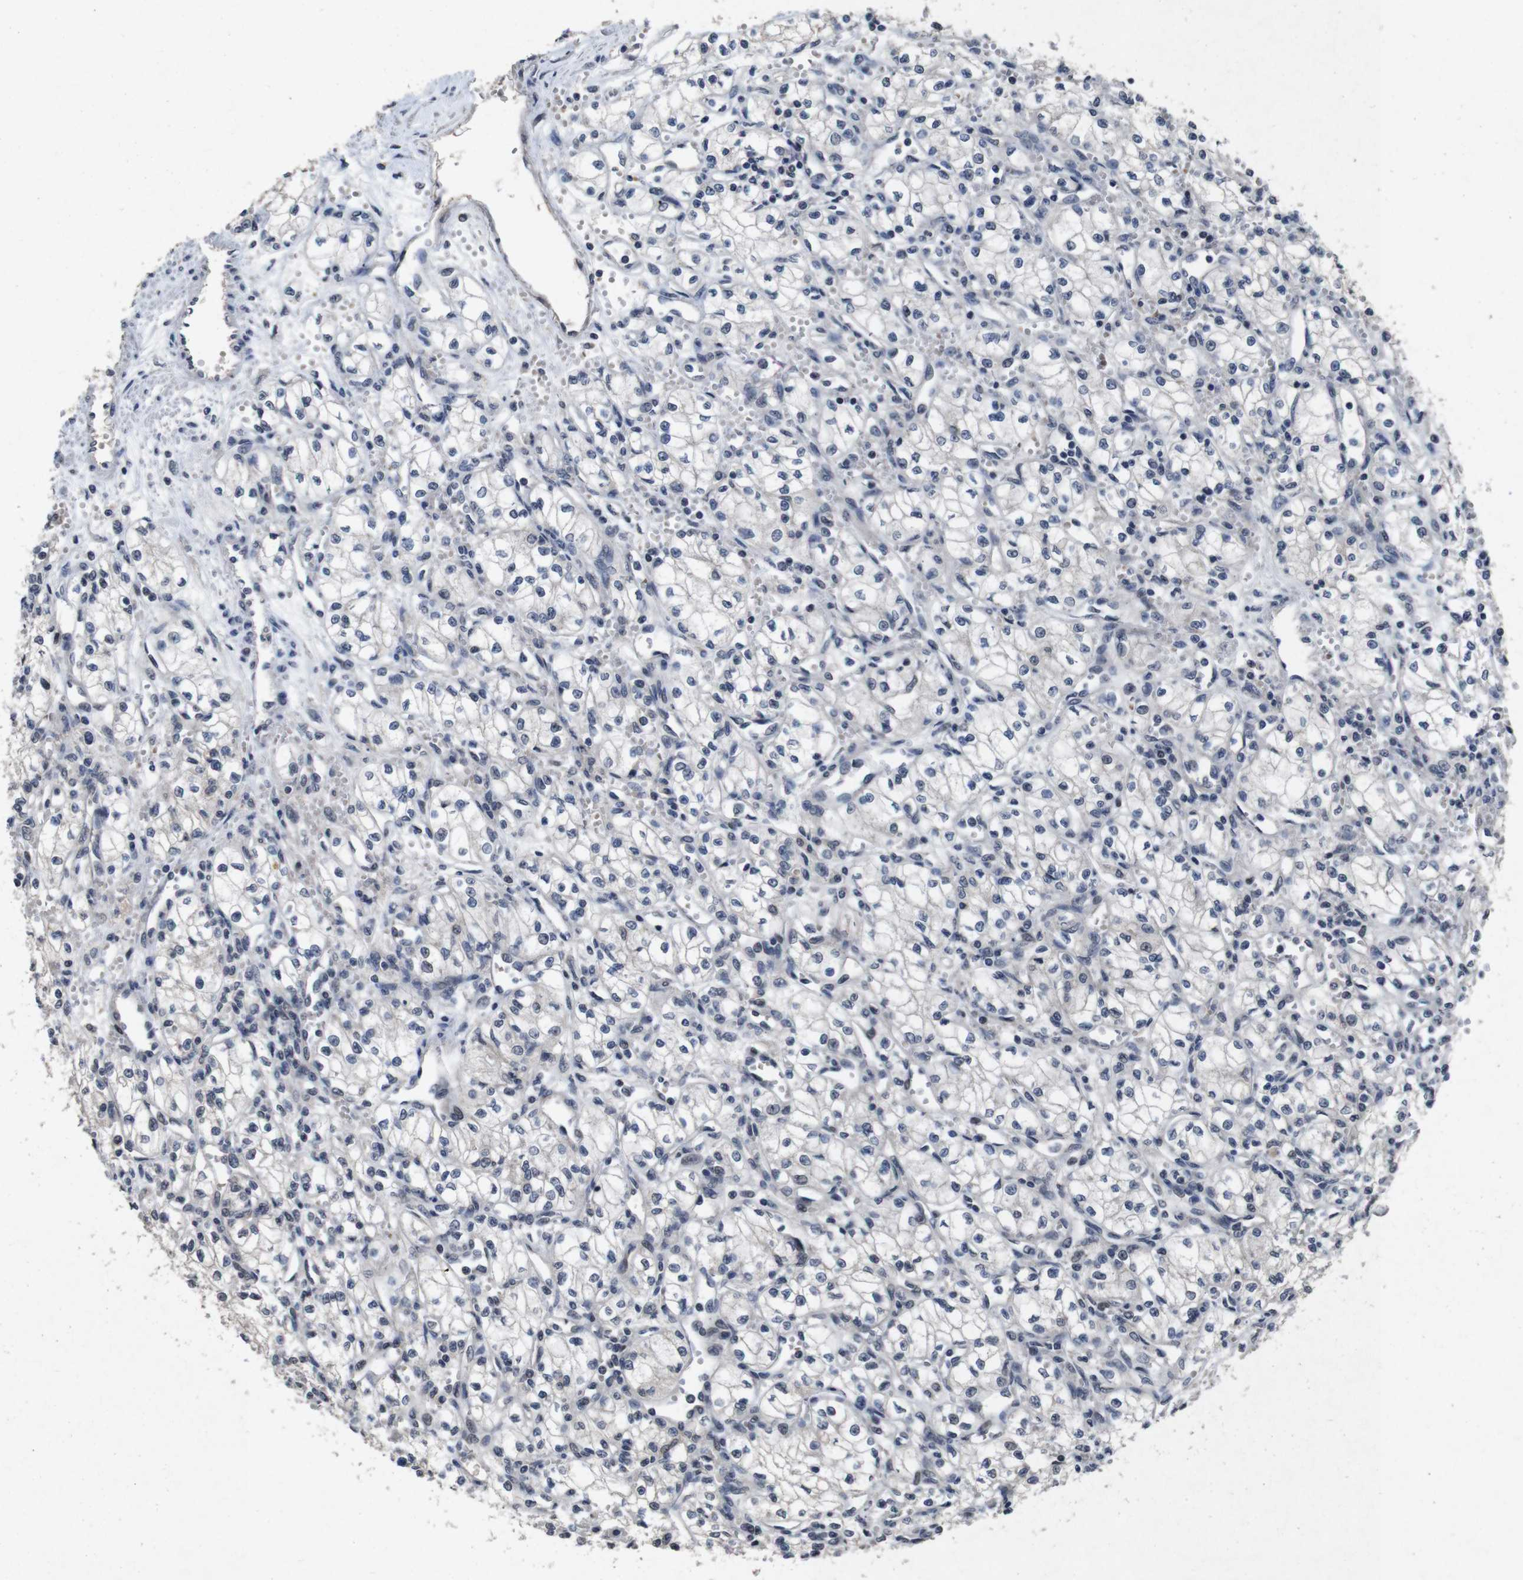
{"staining": {"intensity": "negative", "quantity": "none", "location": "none"}, "tissue": "renal cancer", "cell_type": "Tumor cells", "image_type": "cancer", "snomed": [{"axis": "morphology", "description": "Normal tissue, NOS"}, {"axis": "morphology", "description": "Adenocarcinoma, NOS"}, {"axis": "topography", "description": "Kidney"}], "caption": "This is an immunohistochemistry micrograph of adenocarcinoma (renal). There is no expression in tumor cells.", "gene": "AKT3", "patient": {"sex": "male", "age": 59}}